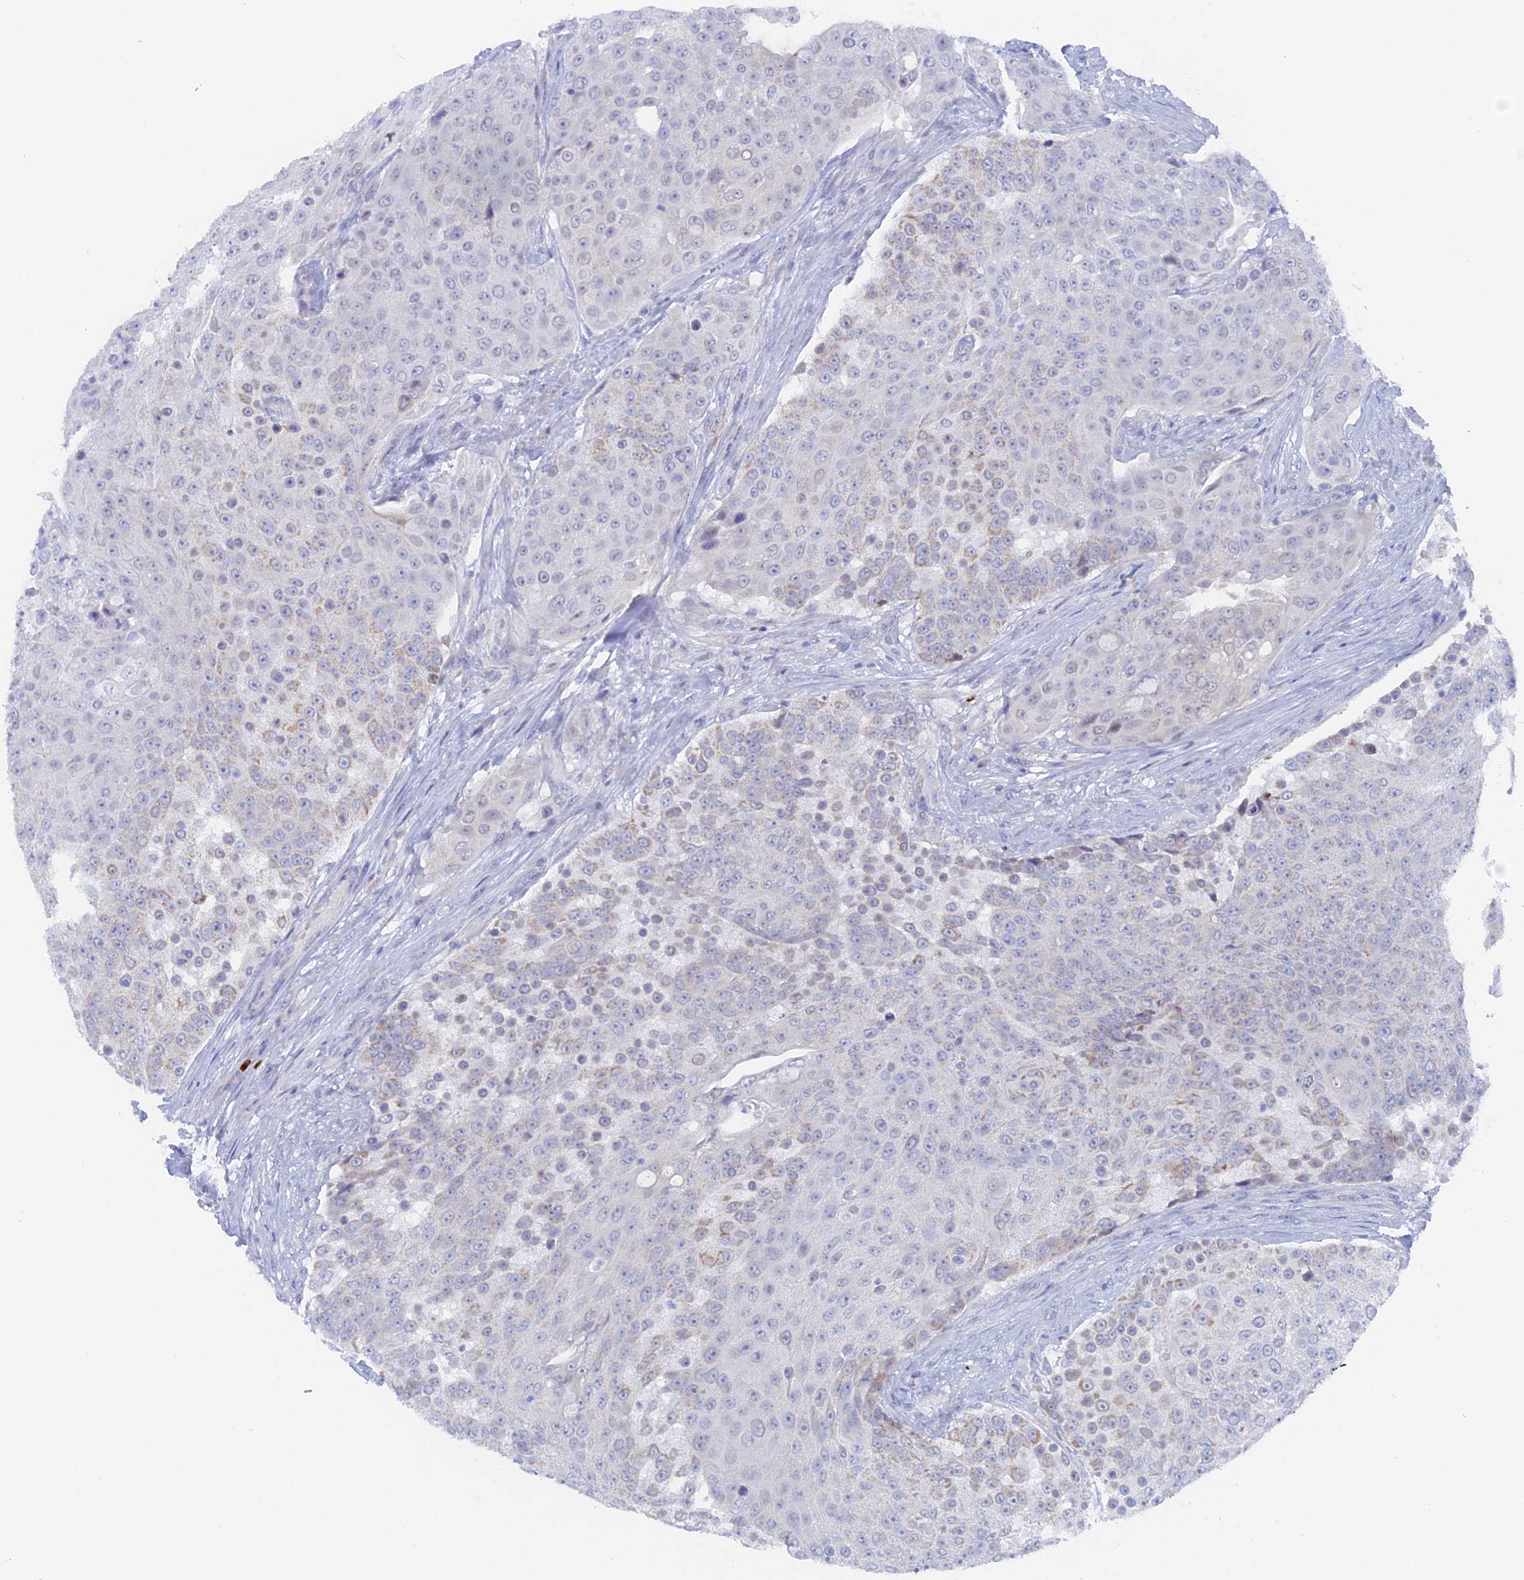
{"staining": {"intensity": "weak", "quantity": "<25%", "location": "cytoplasmic/membranous"}, "tissue": "urothelial cancer", "cell_type": "Tumor cells", "image_type": "cancer", "snomed": [{"axis": "morphology", "description": "Urothelial carcinoma, High grade"}, {"axis": "topography", "description": "Urinary bladder"}], "caption": "A high-resolution micrograph shows immunohistochemistry (IHC) staining of urothelial cancer, which reveals no significant staining in tumor cells.", "gene": "DACT3", "patient": {"sex": "female", "age": 63}}